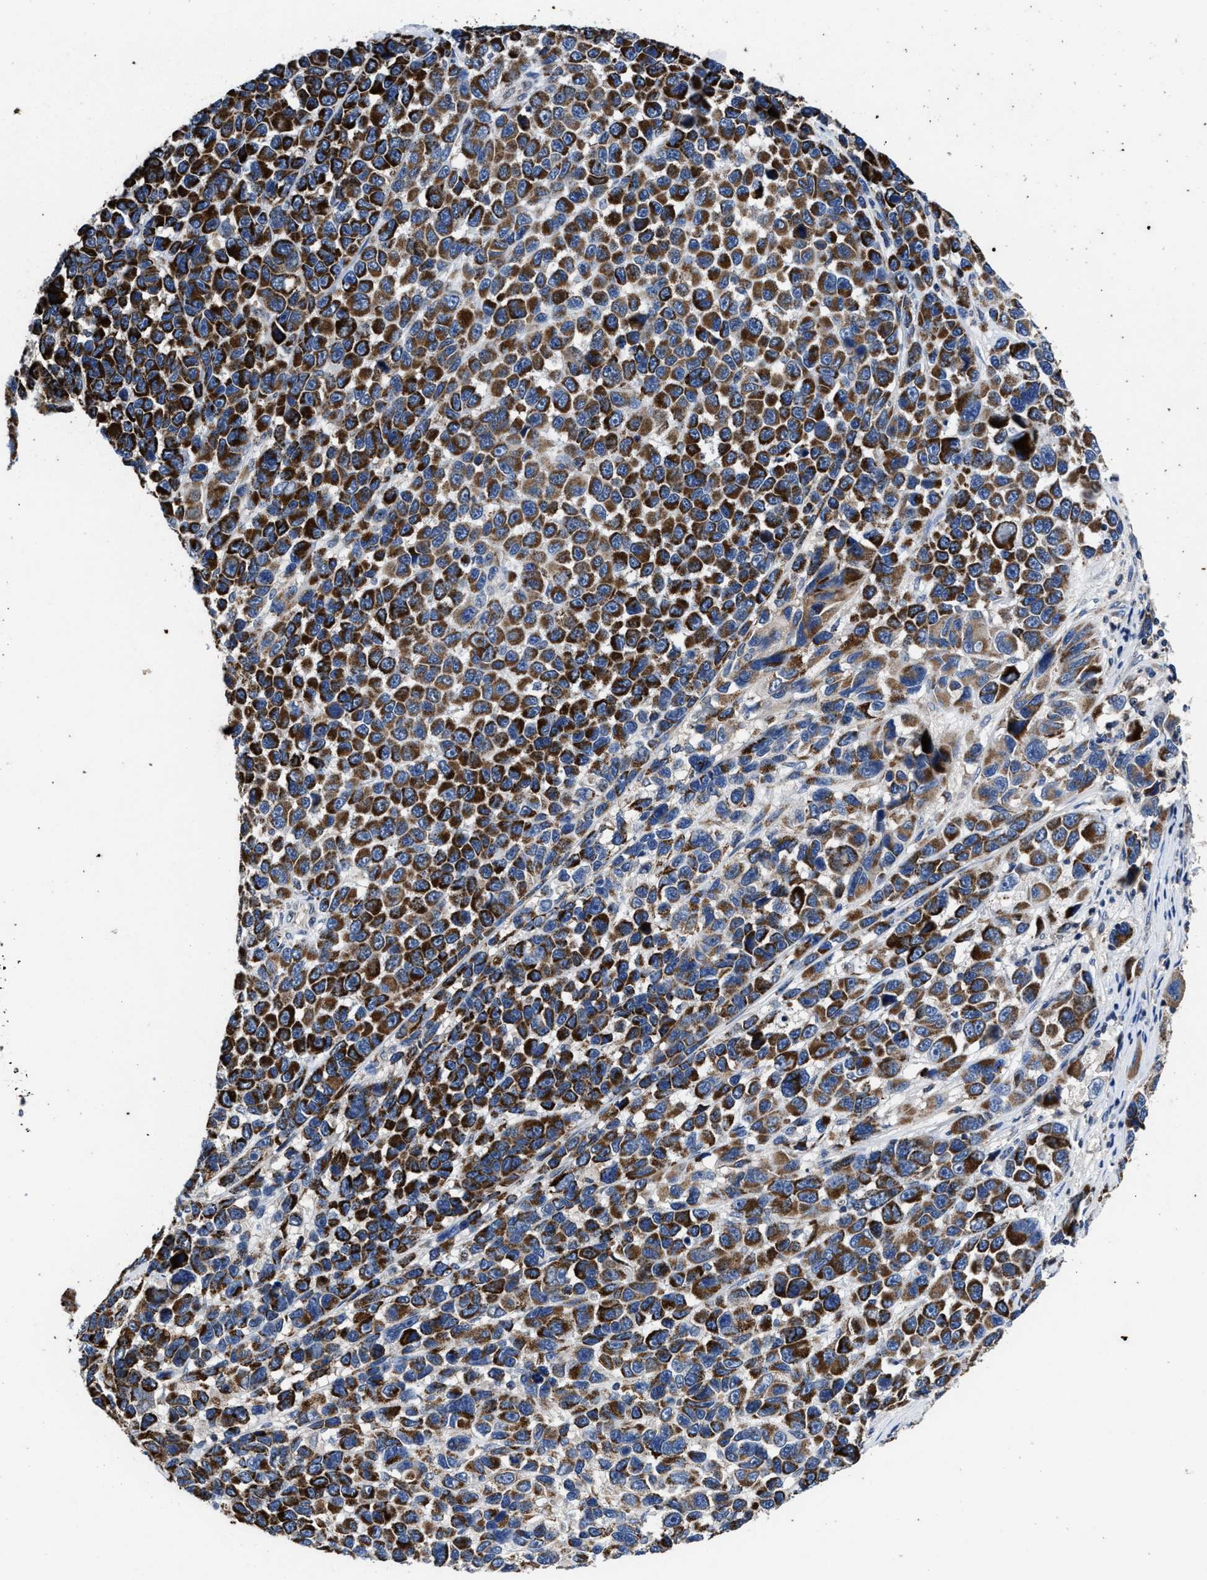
{"staining": {"intensity": "strong", "quantity": ">75%", "location": "cytoplasmic/membranous"}, "tissue": "melanoma", "cell_type": "Tumor cells", "image_type": "cancer", "snomed": [{"axis": "morphology", "description": "Malignant melanoma, NOS"}, {"axis": "topography", "description": "Skin"}], "caption": "A high-resolution micrograph shows immunohistochemistry staining of melanoma, which exhibits strong cytoplasmic/membranous expression in about >75% of tumor cells.", "gene": "CACNA1D", "patient": {"sex": "male", "age": 53}}